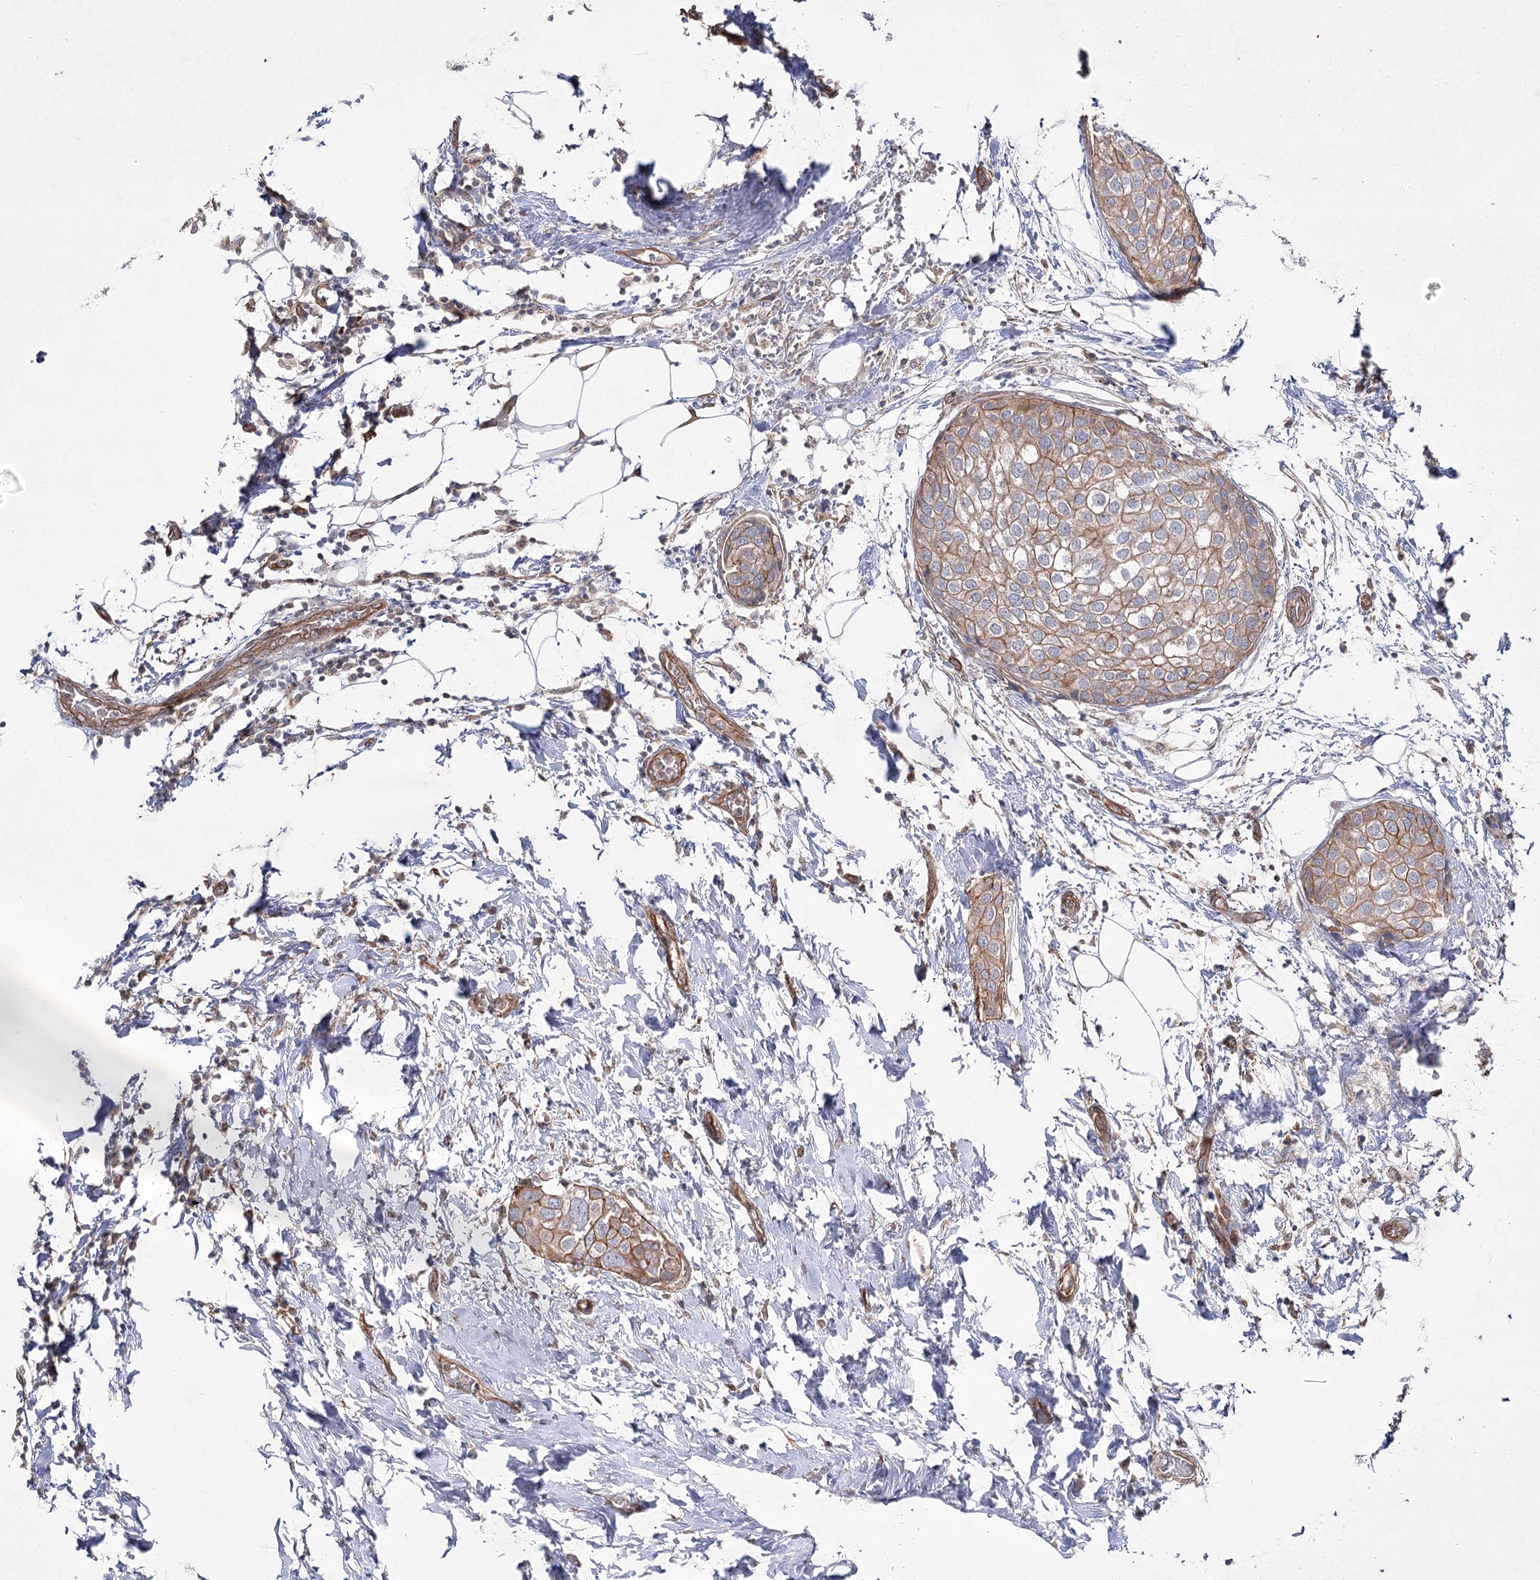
{"staining": {"intensity": "moderate", "quantity": "25%-75%", "location": "cytoplasmic/membranous"}, "tissue": "urothelial cancer", "cell_type": "Tumor cells", "image_type": "cancer", "snomed": [{"axis": "morphology", "description": "Urothelial carcinoma, High grade"}, {"axis": "topography", "description": "Urinary bladder"}], "caption": "A medium amount of moderate cytoplasmic/membranous positivity is identified in approximately 25%-75% of tumor cells in high-grade urothelial carcinoma tissue.", "gene": "SH3BP5L", "patient": {"sex": "male", "age": 64}}